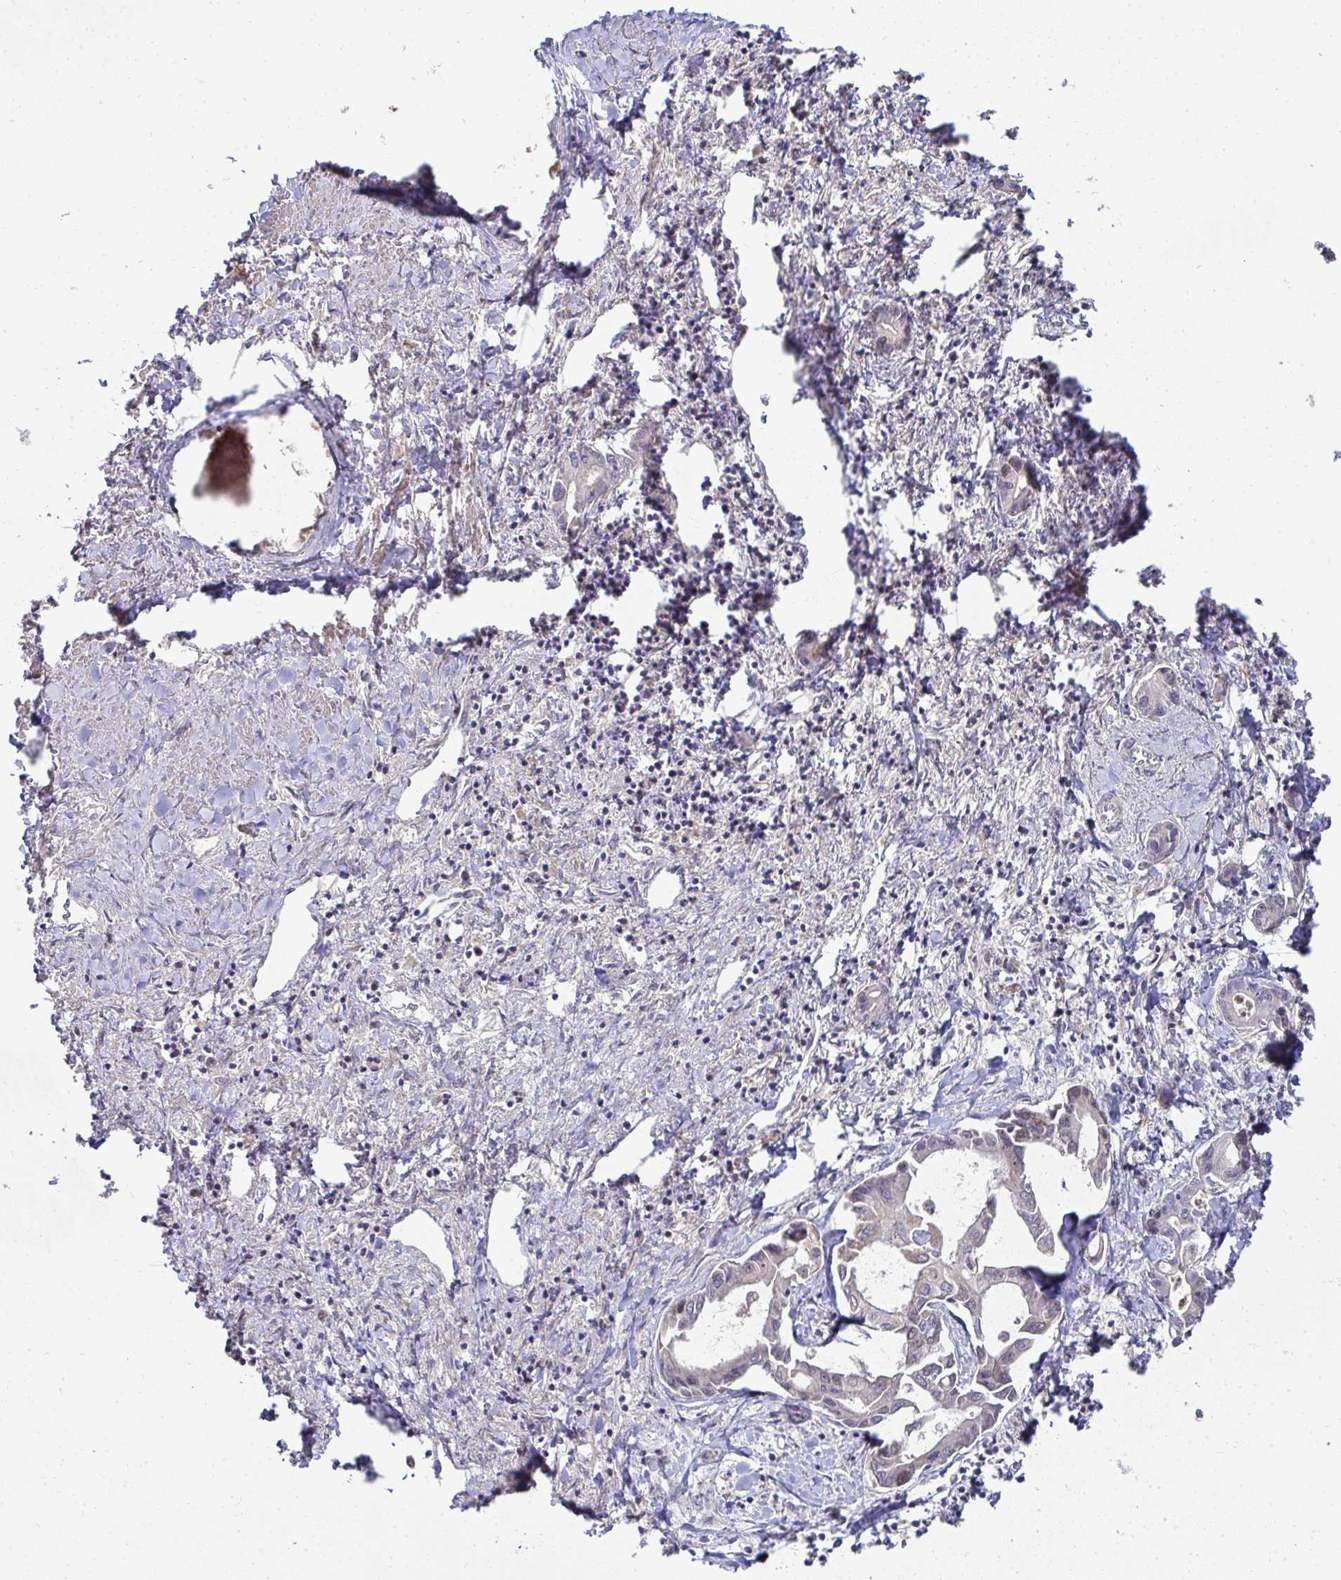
{"staining": {"intensity": "negative", "quantity": "none", "location": "none"}, "tissue": "liver cancer", "cell_type": "Tumor cells", "image_type": "cancer", "snomed": [{"axis": "morphology", "description": "Cholangiocarcinoma"}, {"axis": "topography", "description": "Liver"}], "caption": "A high-resolution photomicrograph shows IHC staining of liver cholangiocarcinoma, which reveals no significant expression in tumor cells.", "gene": "AGTPBP1", "patient": {"sex": "male", "age": 66}}